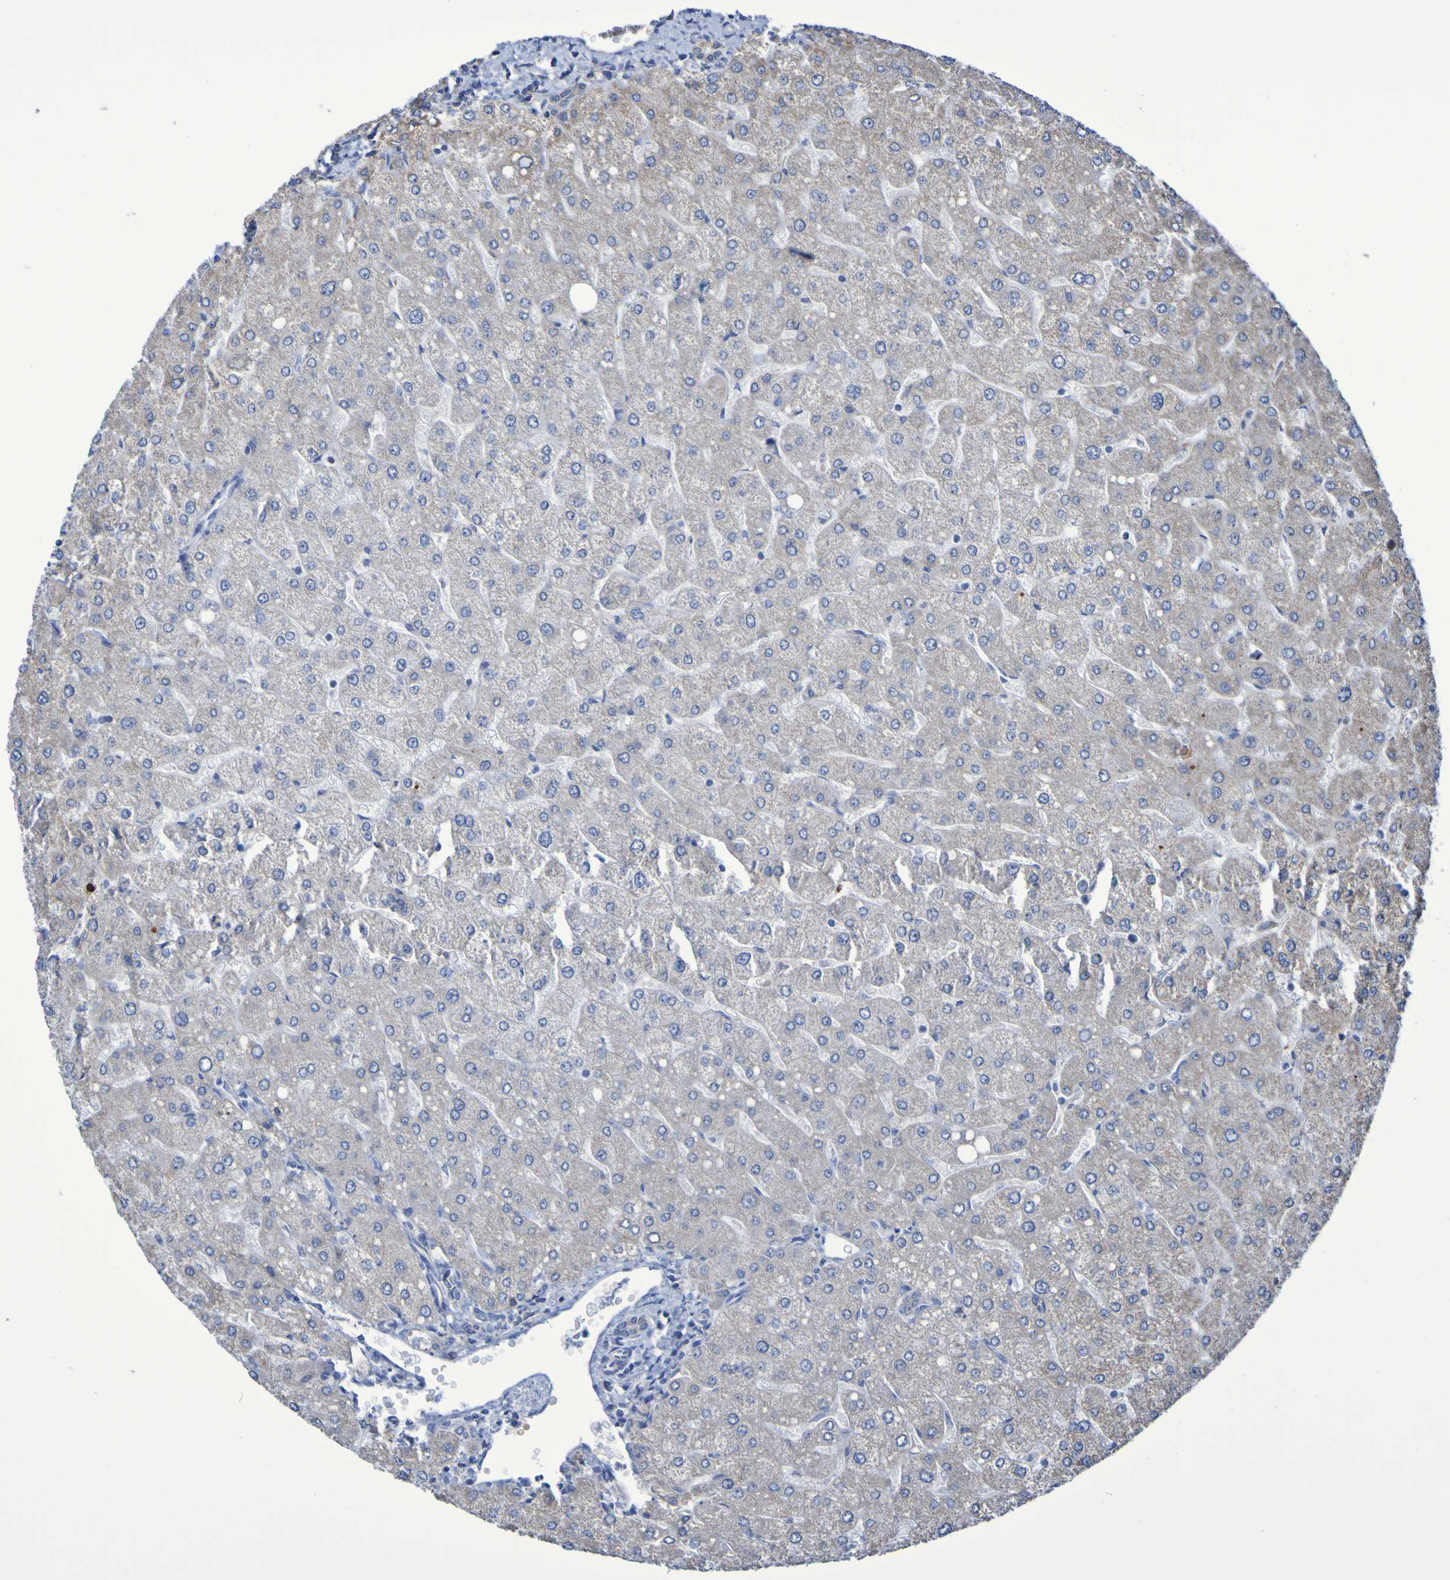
{"staining": {"intensity": "weak", "quantity": "<25%", "location": "cytoplasmic/membranous"}, "tissue": "liver", "cell_type": "Cholangiocytes", "image_type": "normal", "snomed": [{"axis": "morphology", "description": "Normal tissue, NOS"}, {"axis": "topography", "description": "Liver"}], "caption": "Immunohistochemistry (IHC) of benign liver displays no expression in cholangiocytes.", "gene": "CNTN2", "patient": {"sex": "male", "age": 55}}